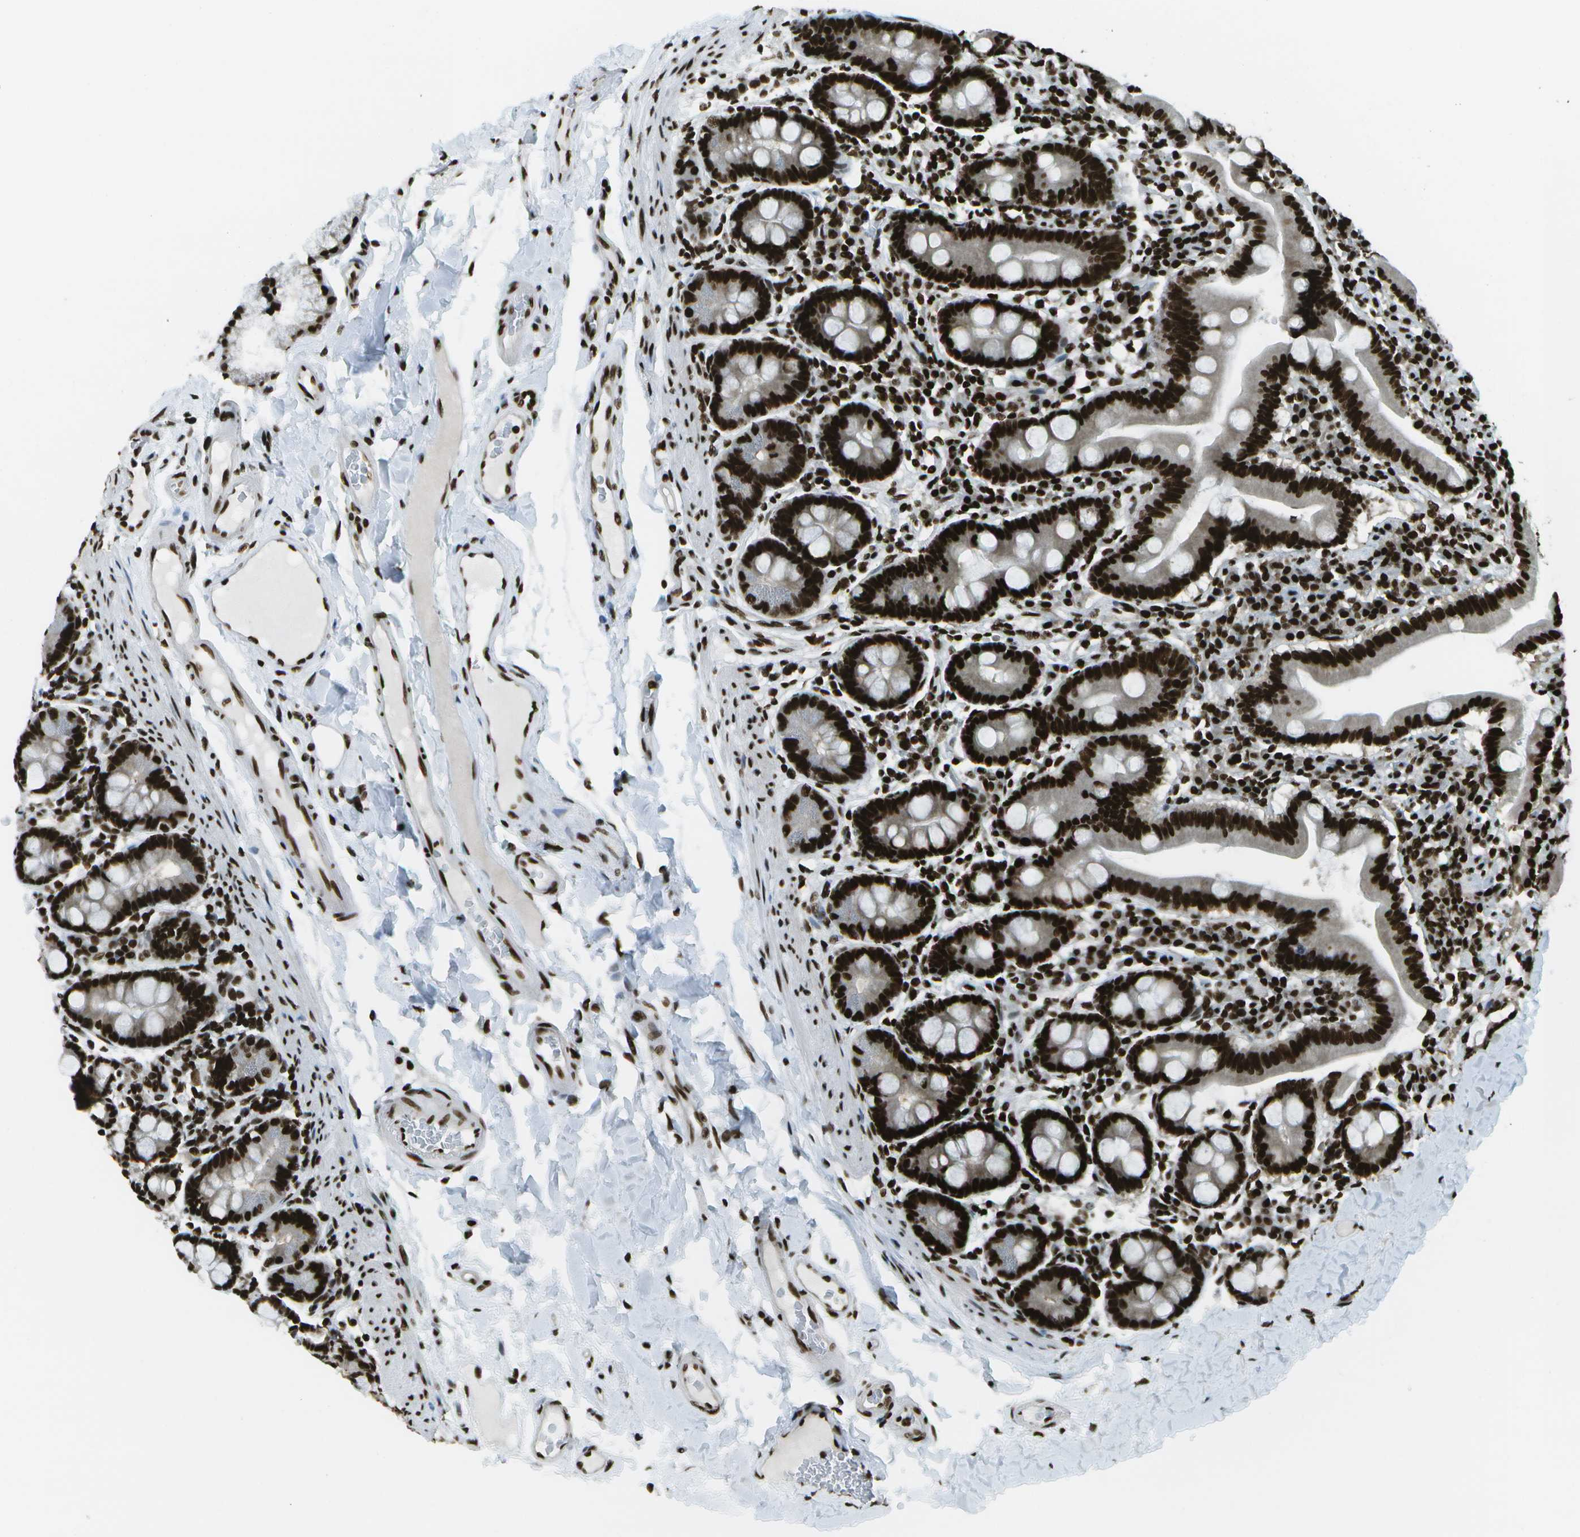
{"staining": {"intensity": "strong", "quantity": ">75%", "location": "nuclear"}, "tissue": "duodenum", "cell_type": "Glandular cells", "image_type": "normal", "snomed": [{"axis": "morphology", "description": "Normal tissue, NOS"}, {"axis": "topography", "description": "Duodenum"}], "caption": "Strong nuclear positivity for a protein is identified in about >75% of glandular cells of benign duodenum using immunohistochemistry (IHC).", "gene": "GLYR1", "patient": {"sex": "male", "age": 50}}